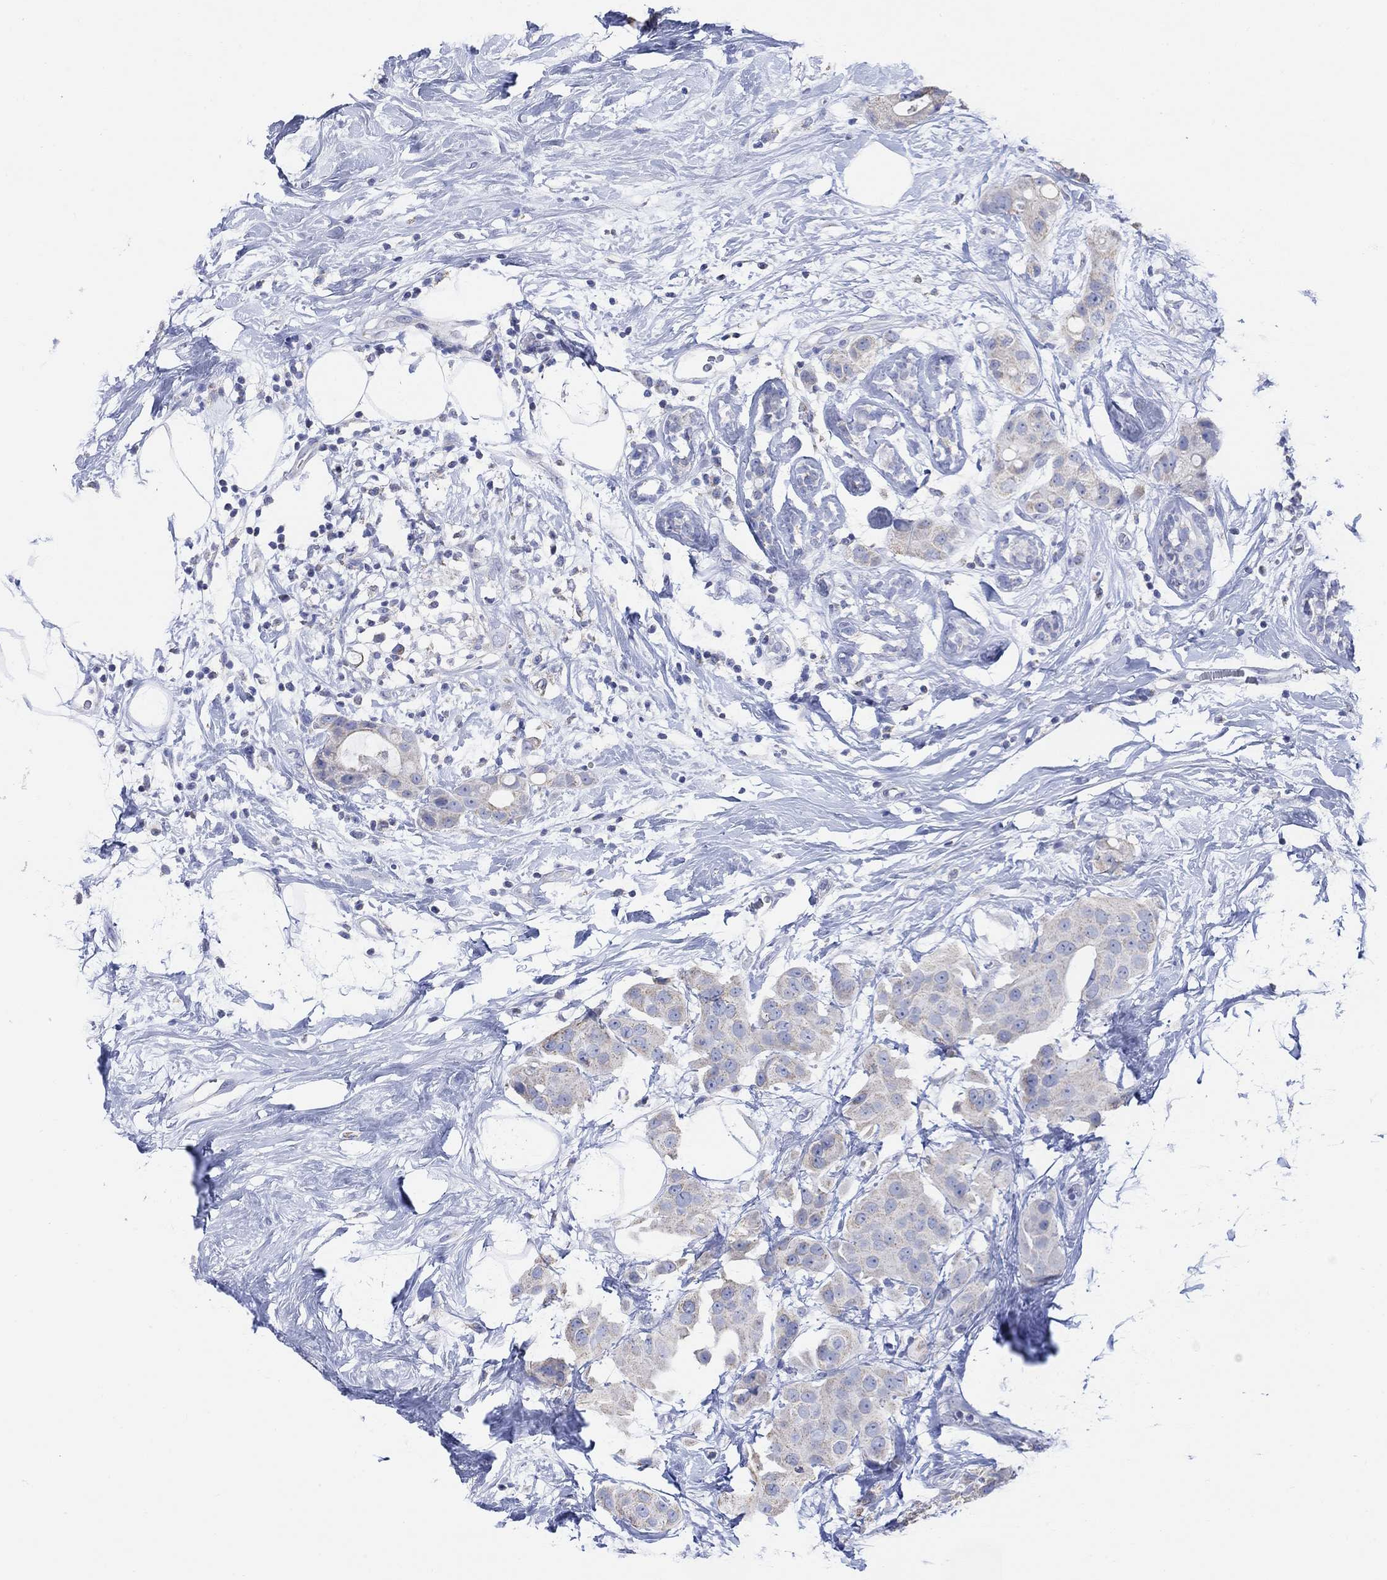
{"staining": {"intensity": "weak", "quantity": "<25%", "location": "cytoplasmic/membranous"}, "tissue": "breast cancer", "cell_type": "Tumor cells", "image_type": "cancer", "snomed": [{"axis": "morphology", "description": "Duct carcinoma"}, {"axis": "topography", "description": "Breast"}], "caption": "Immunohistochemistry histopathology image of breast cancer stained for a protein (brown), which exhibits no positivity in tumor cells.", "gene": "SYT12", "patient": {"sex": "female", "age": 45}}